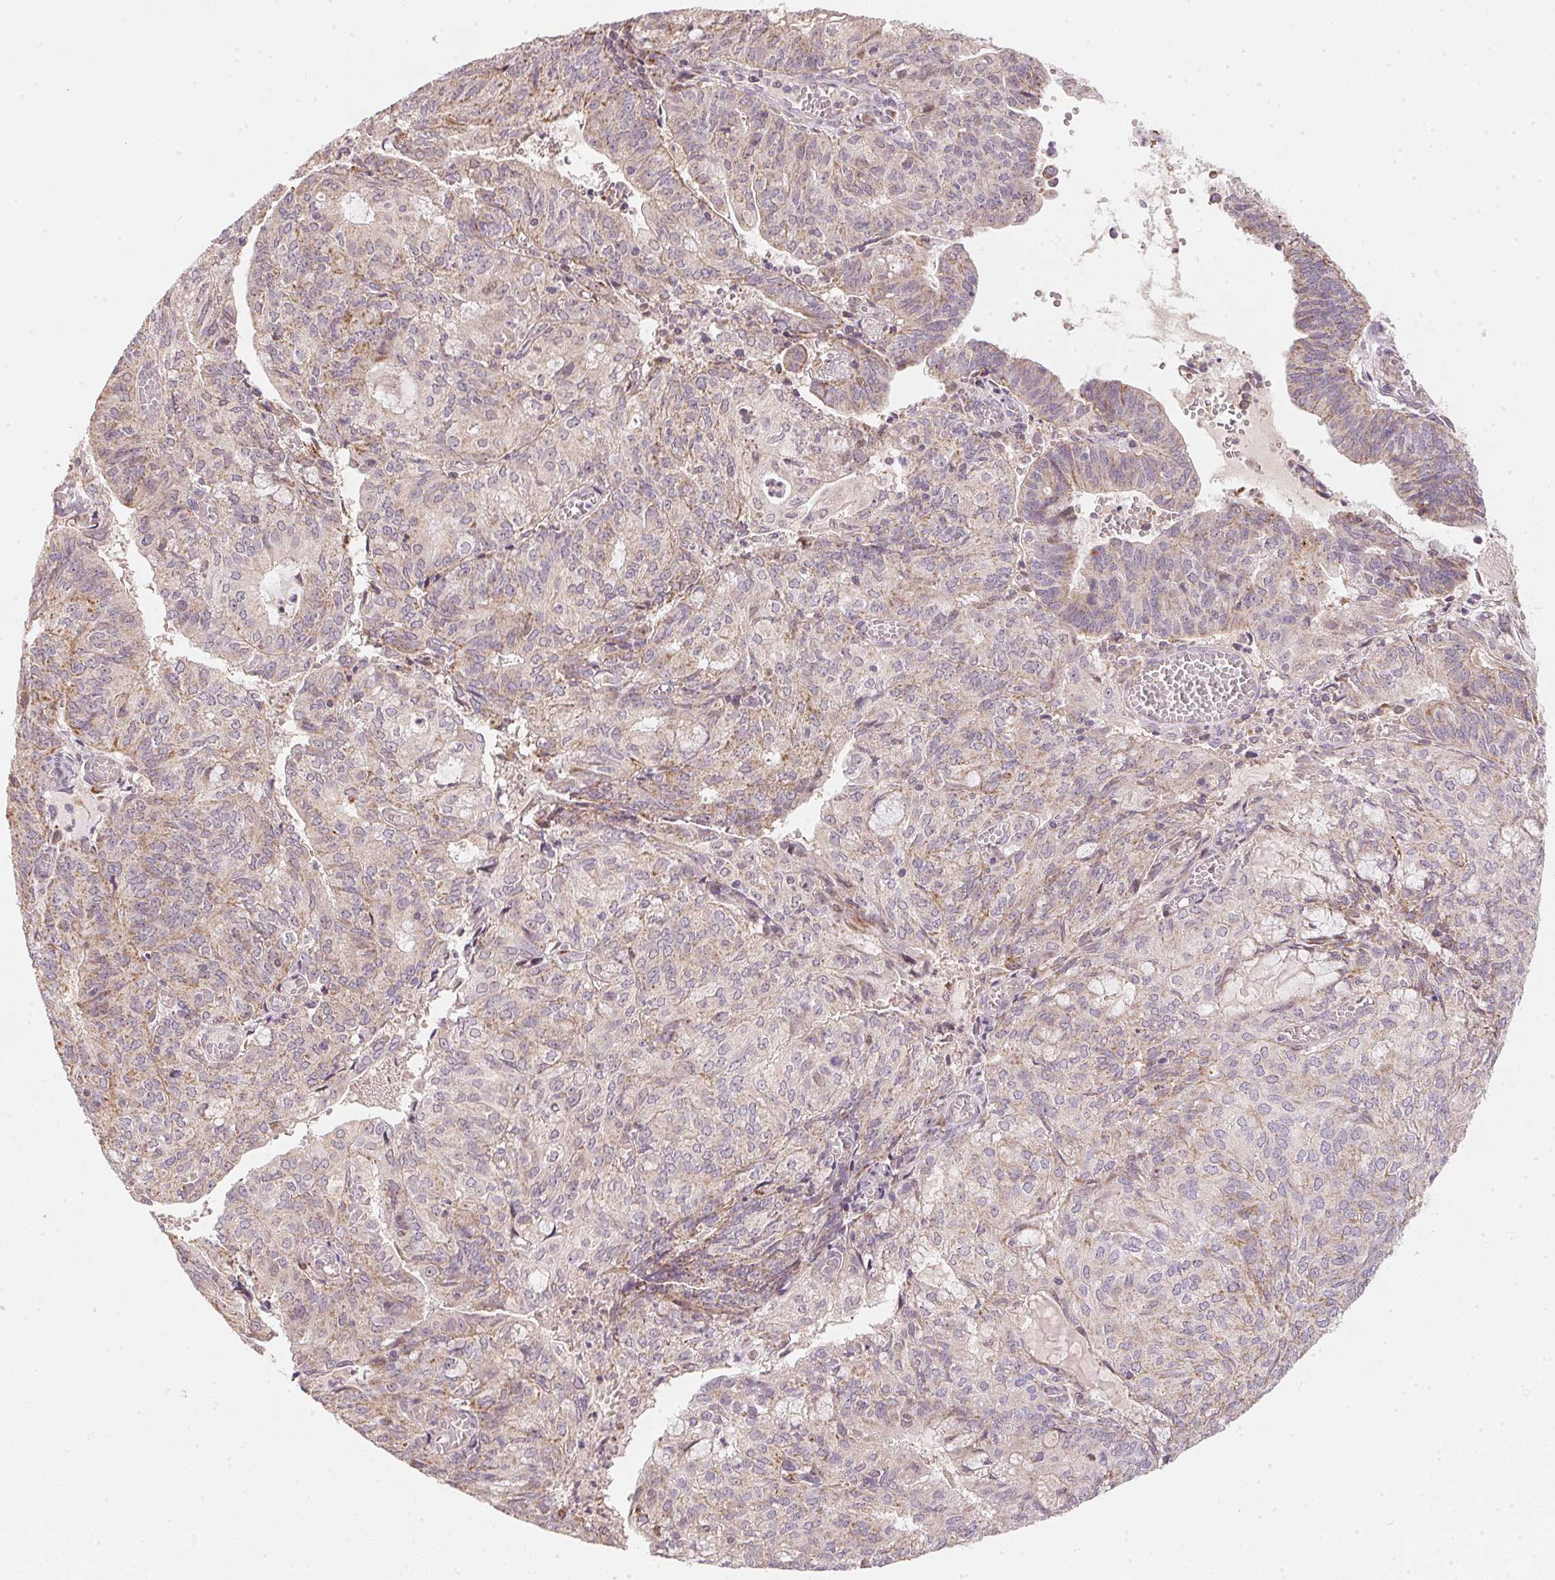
{"staining": {"intensity": "weak", "quantity": "25%-75%", "location": "cytoplasmic/membranous"}, "tissue": "endometrial cancer", "cell_type": "Tumor cells", "image_type": "cancer", "snomed": [{"axis": "morphology", "description": "Adenocarcinoma, NOS"}, {"axis": "topography", "description": "Endometrium"}], "caption": "Protein staining of endometrial cancer tissue demonstrates weak cytoplasmic/membranous positivity in approximately 25%-75% of tumor cells. (Stains: DAB (3,3'-diaminobenzidine) in brown, nuclei in blue, Microscopy: brightfield microscopy at high magnification).", "gene": "COQ7", "patient": {"sex": "female", "age": 82}}